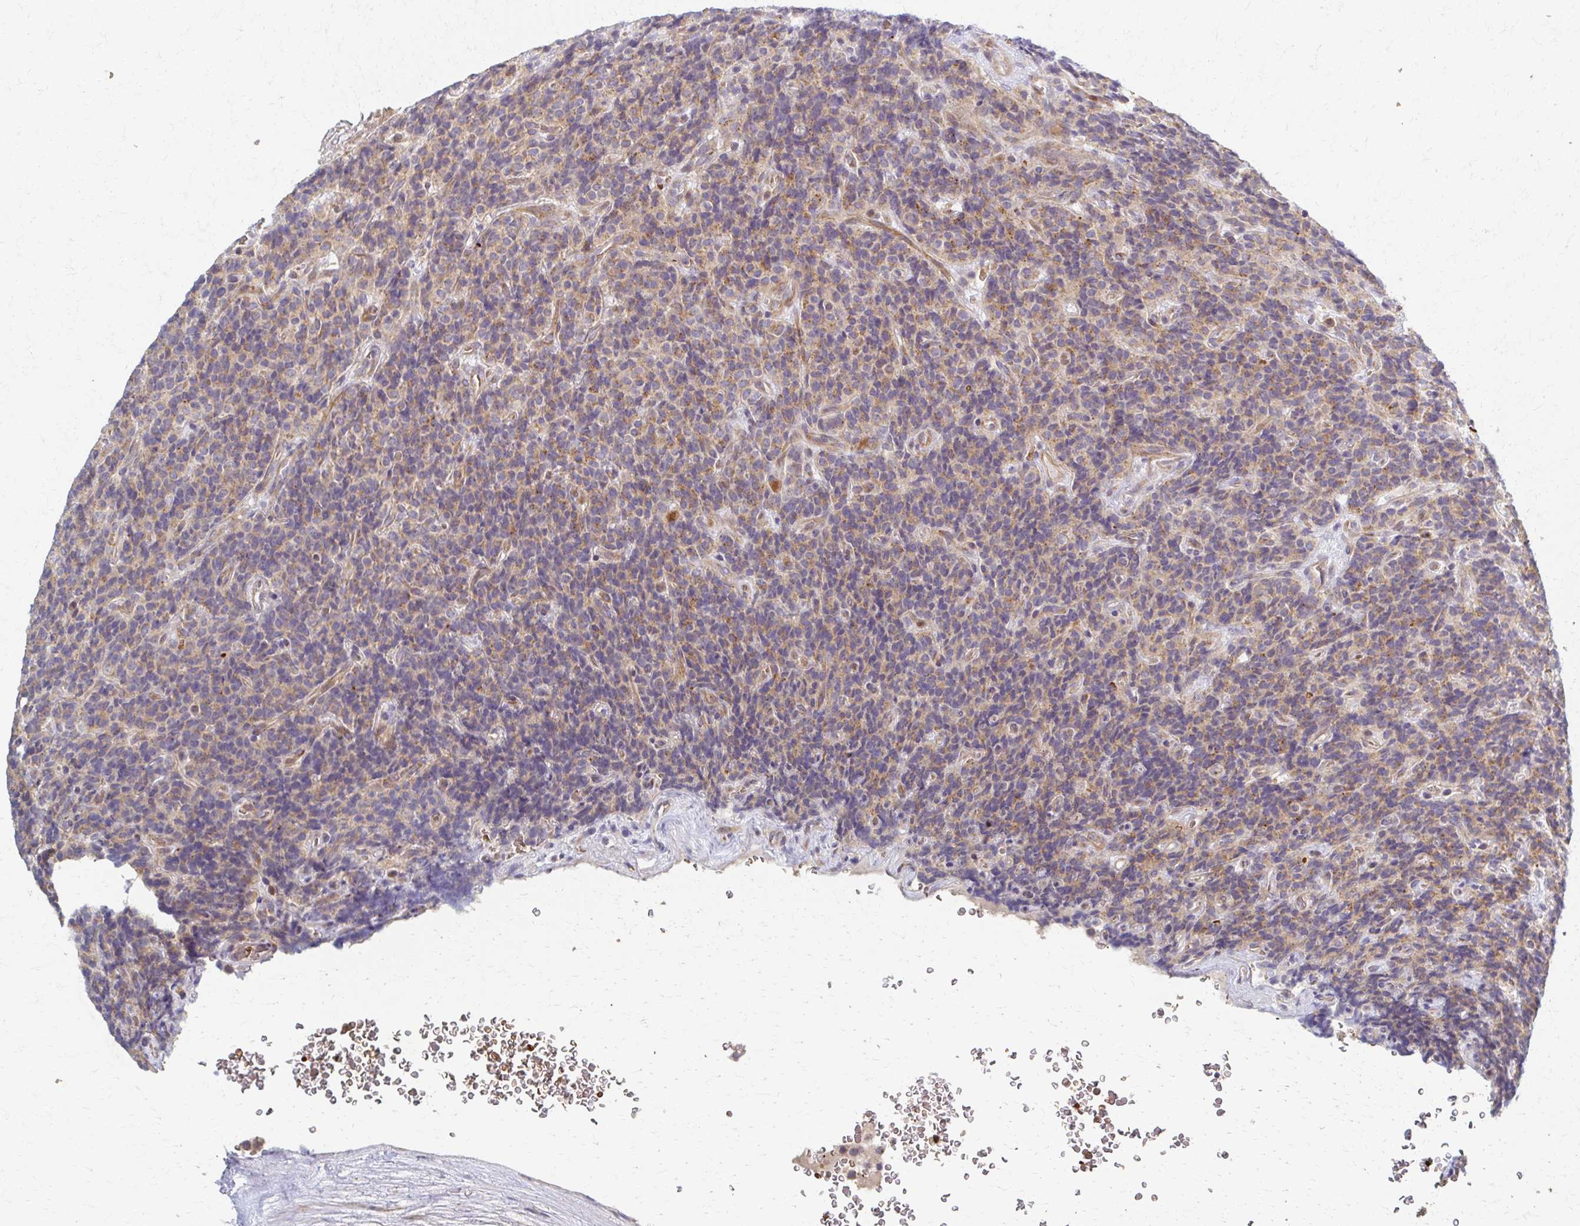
{"staining": {"intensity": "moderate", "quantity": ">75%", "location": "cytoplasmic/membranous"}, "tissue": "carcinoid", "cell_type": "Tumor cells", "image_type": "cancer", "snomed": [{"axis": "morphology", "description": "Carcinoid, malignant, NOS"}, {"axis": "topography", "description": "Pancreas"}], "caption": "The photomicrograph displays staining of malignant carcinoid, revealing moderate cytoplasmic/membranous protein staining (brown color) within tumor cells.", "gene": "SKA2", "patient": {"sex": "male", "age": 36}}